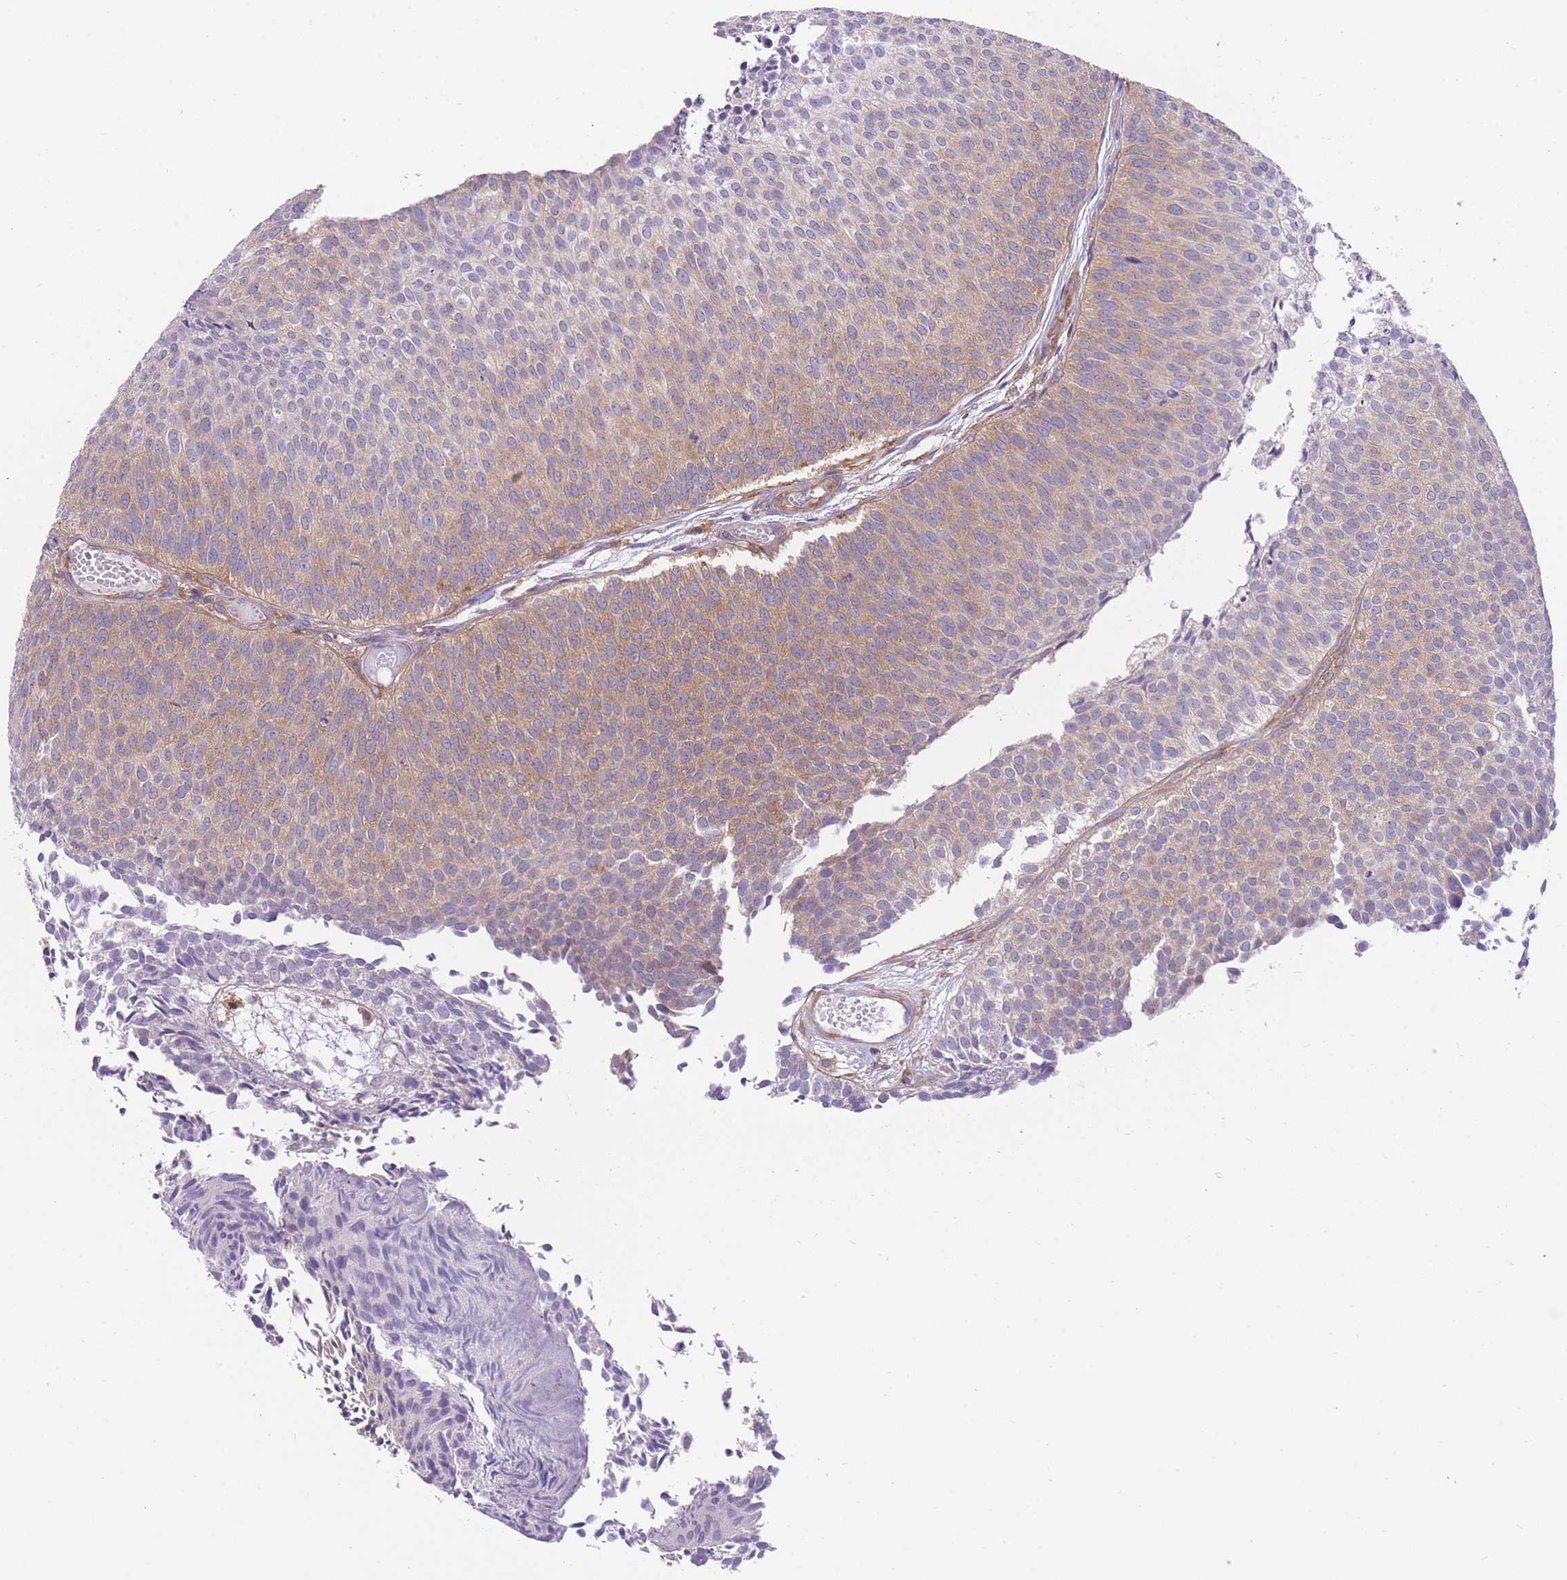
{"staining": {"intensity": "weak", "quantity": "<25%", "location": "cytoplasmic/membranous"}, "tissue": "urothelial cancer", "cell_type": "Tumor cells", "image_type": "cancer", "snomed": [{"axis": "morphology", "description": "Urothelial carcinoma, Low grade"}, {"axis": "topography", "description": "Urinary bladder"}], "caption": "High magnification brightfield microscopy of urothelial carcinoma (low-grade) stained with DAB (brown) and counterstained with hematoxylin (blue): tumor cells show no significant staining.", "gene": "PRKAR1A", "patient": {"sex": "male", "age": 84}}